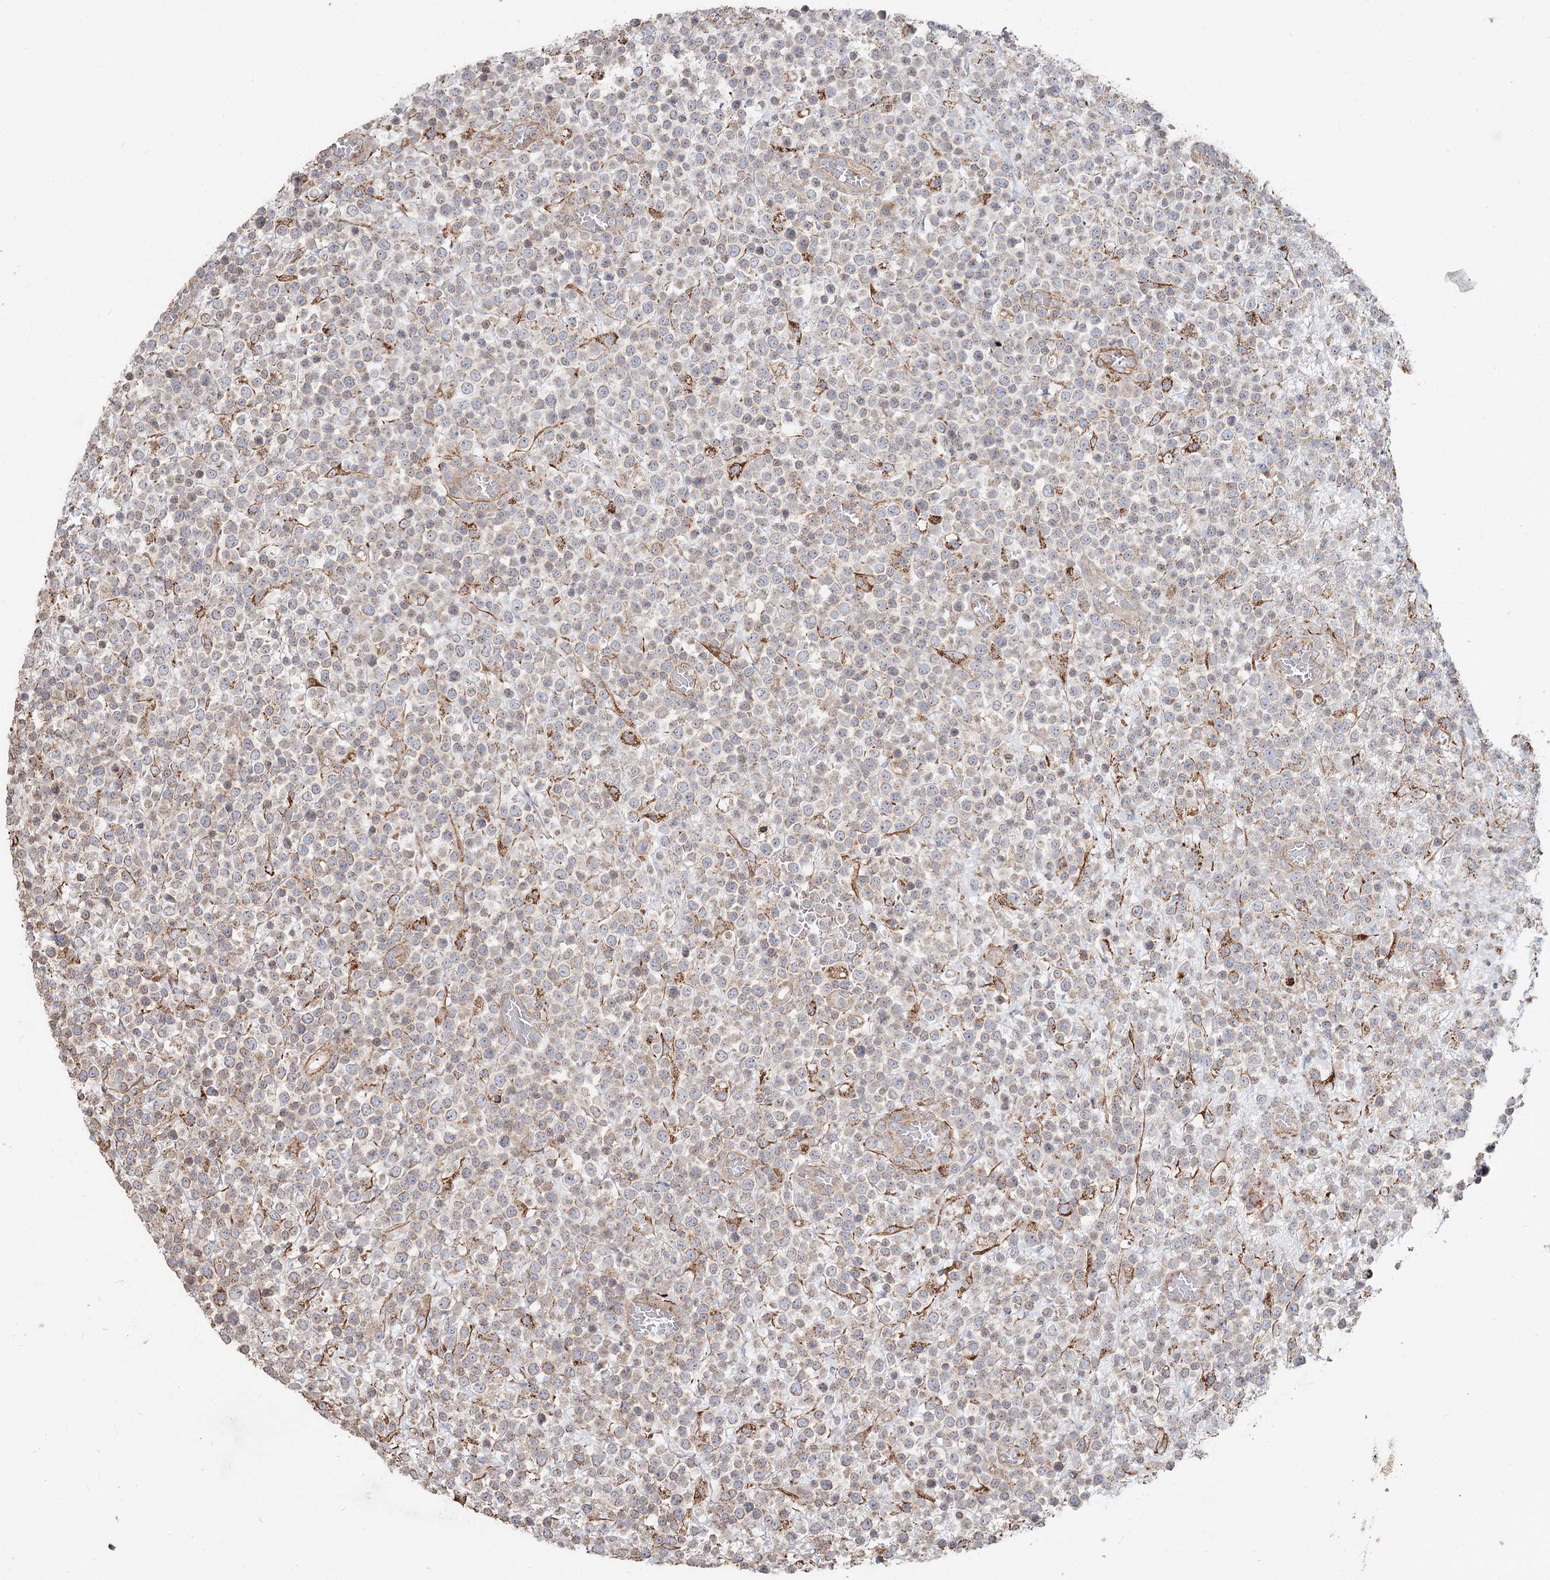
{"staining": {"intensity": "moderate", "quantity": "<25%", "location": "cytoplasmic/membranous"}, "tissue": "lymphoma", "cell_type": "Tumor cells", "image_type": "cancer", "snomed": [{"axis": "morphology", "description": "Malignant lymphoma, non-Hodgkin's type, High grade"}, {"axis": "topography", "description": "Colon"}], "caption": "This micrograph exhibits high-grade malignant lymphoma, non-Hodgkin's type stained with immunohistochemistry to label a protein in brown. The cytoplasmic/membranous of tumor cells show moderate positivity for the protein. Nuclei are counter-stained blue.", "gene": "DHRS9", "patient": {"sex": "female", "age": 53}}